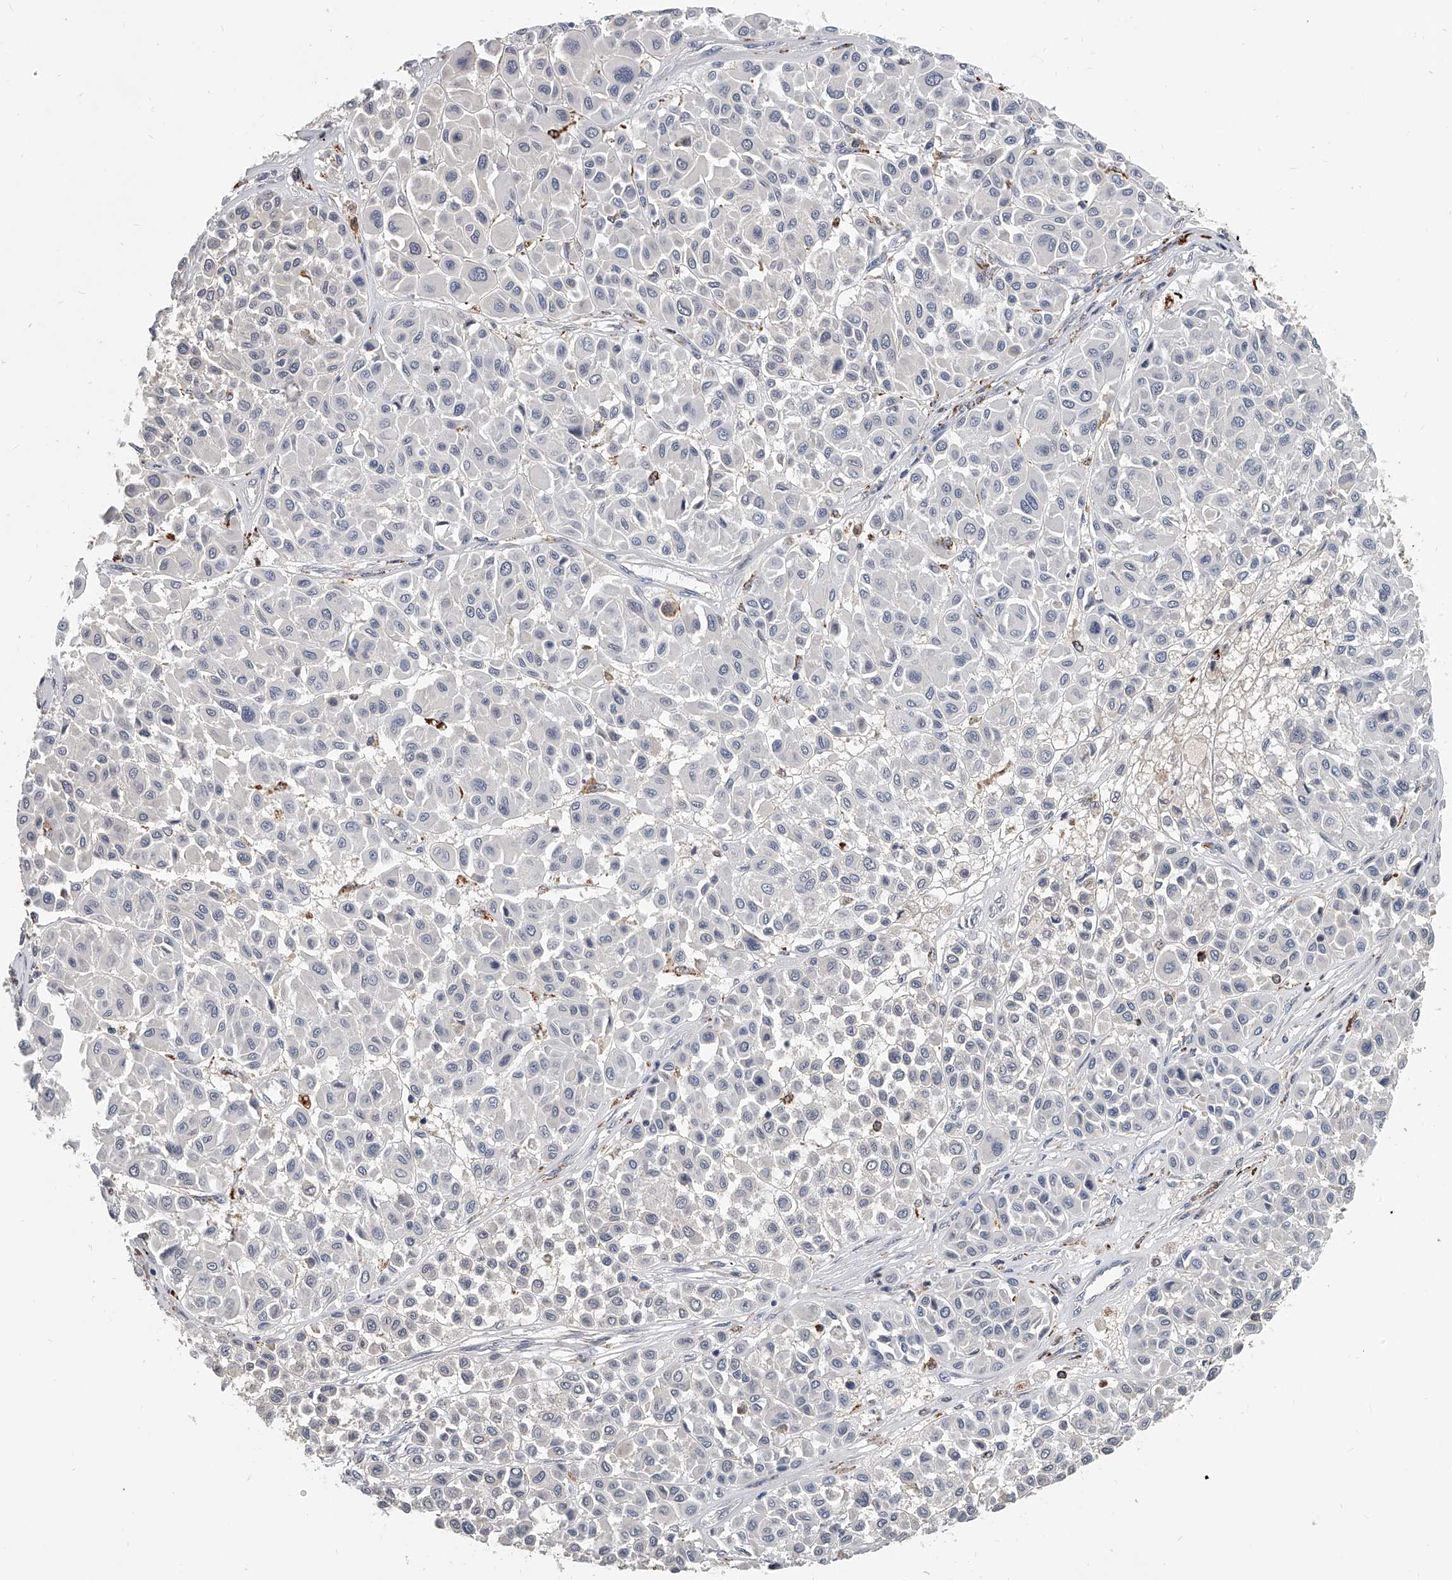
{"staining": {"intensity": "negative", "quantity": "none", "location": "none"}, "tissue": "melanoma", "cell_type": "Tumor cells", "image_type": "cancer", "snomed": [{"axis": "morphology", "description": "Malignant melanoma, Metastatic site"}, {"axis": "topography", "description": "Soft tissue"}], "caption": "The photomicrograph shows no staining of tumor cells in malignant melanoma (metastatic site).", "gene": "KLHL7", "patient": {"sex": "male", "age": 41}}